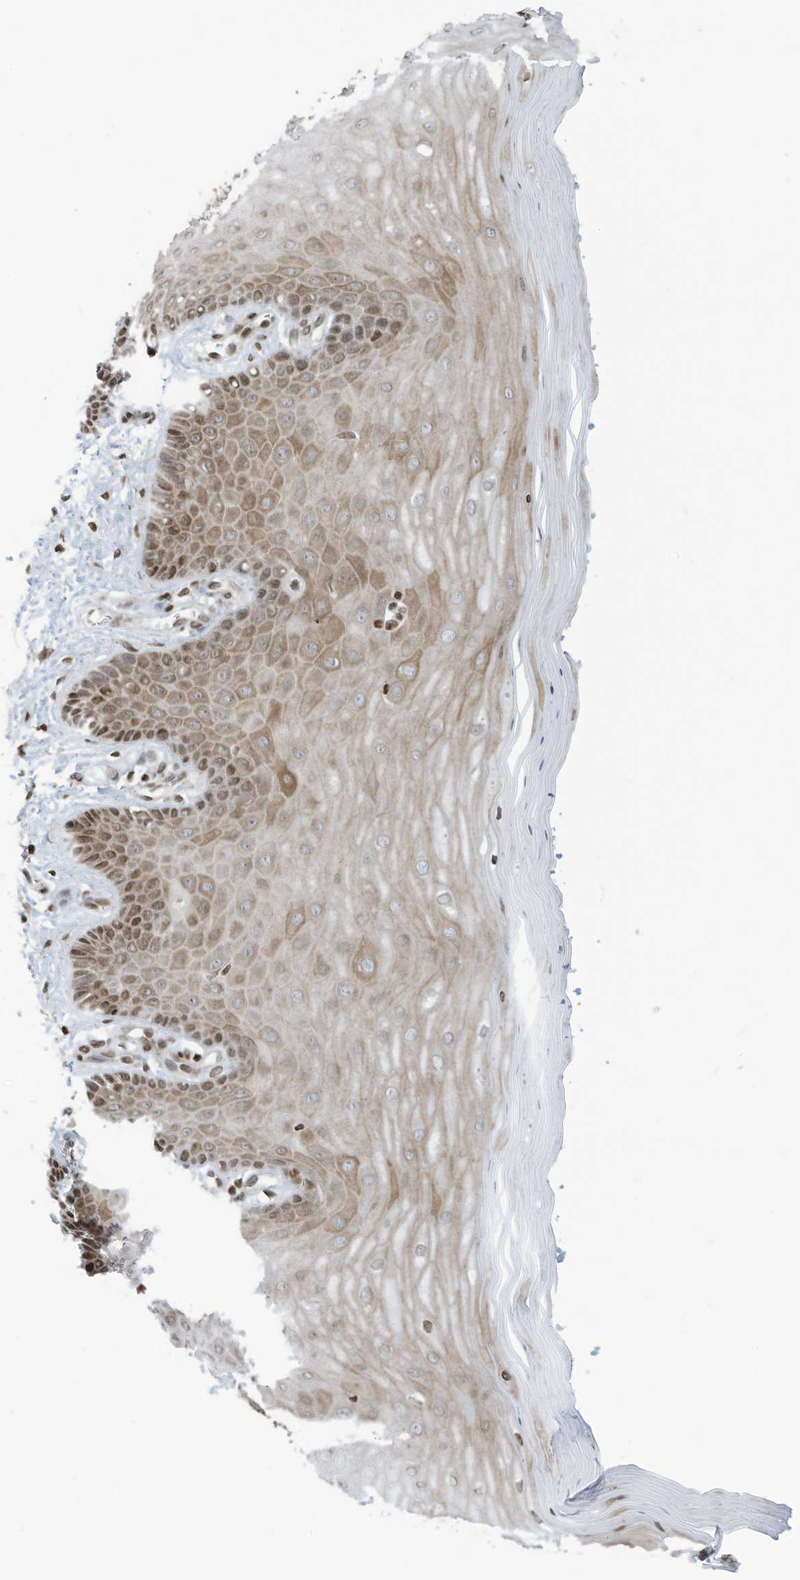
{"staining": {"intensity": "moderate", "quantity": "25%-75%", "location": "cytoplasmic/membranous,nuclear"}, "tissue": "cervix", "cell_type": "Glandular cells", "image_type": "normal", "snomed": [{"axis": "morphology", "description": "Normal tissue, NOS"}, {"axis": "topography", "description": "Cervix"}], "caption": "Normal cervix demonstrates moderate cytoplasmic/membranous,nuclear staining in approximately 25%-75% of glandular cells (DAB IHC with brightfield microscopy, high magnification)..", "gene": "ADI1", "patient": {"sex": "female", "age": 55}}